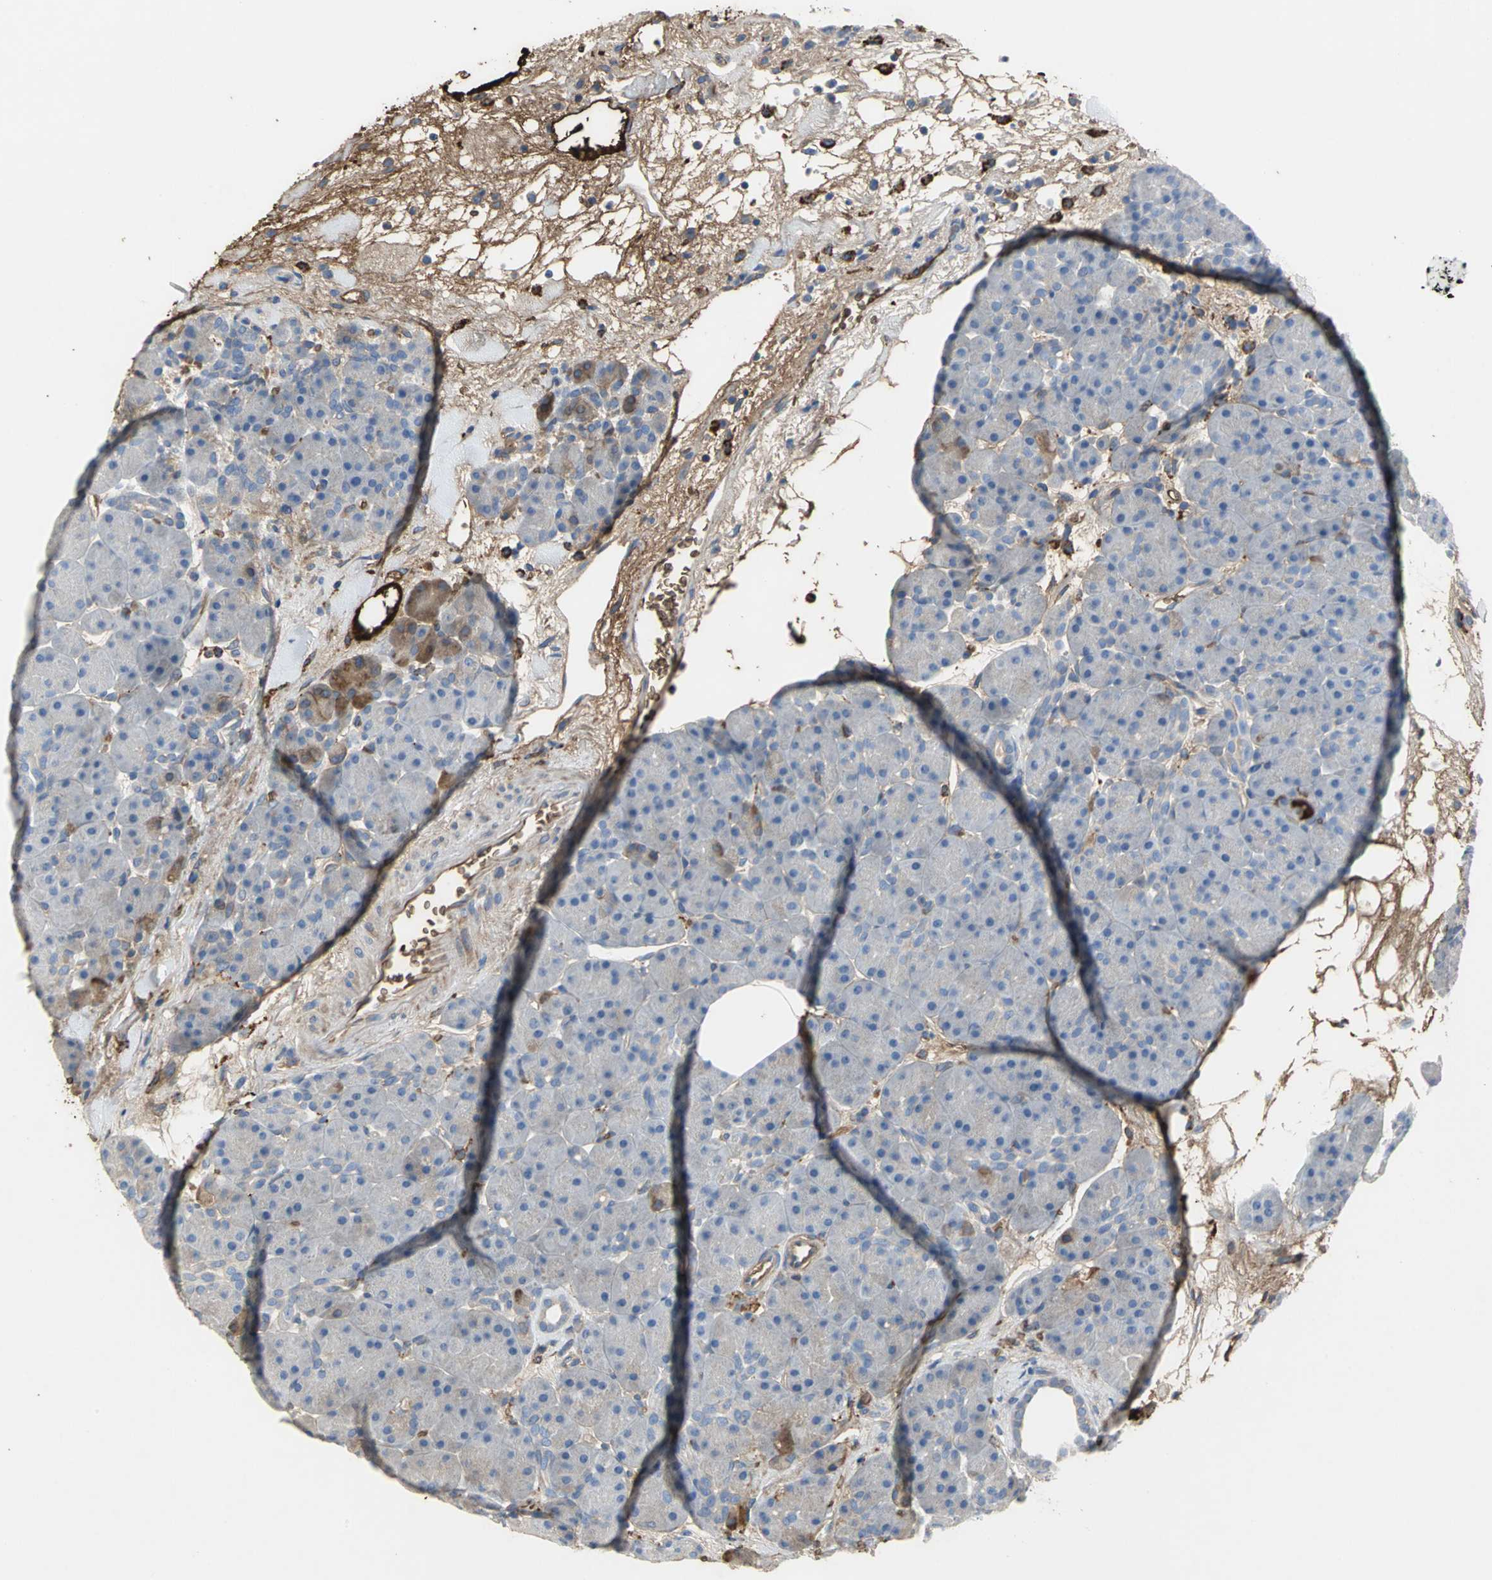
{"staining": {"intensity": "moderate", "quantity": "<25%", "location": "cytoplasmic/membranous"}, "tissue": "pancreas", "cell_type": "Exocrine glandular cells", "image_type": "normal", "snomed": [{"axis": "morphology", "description": "Normal tissue, NOS"}, {"axis": "topography", "description": "Pancreas"}], "caption": "A histopathology image of pancreas stained for a protein reveals moderate cytoplasmic/membranous brown staining in exocrine glandular cells.", "gene": "TREM1", "patient": {"sex": "male", "age": 66}}